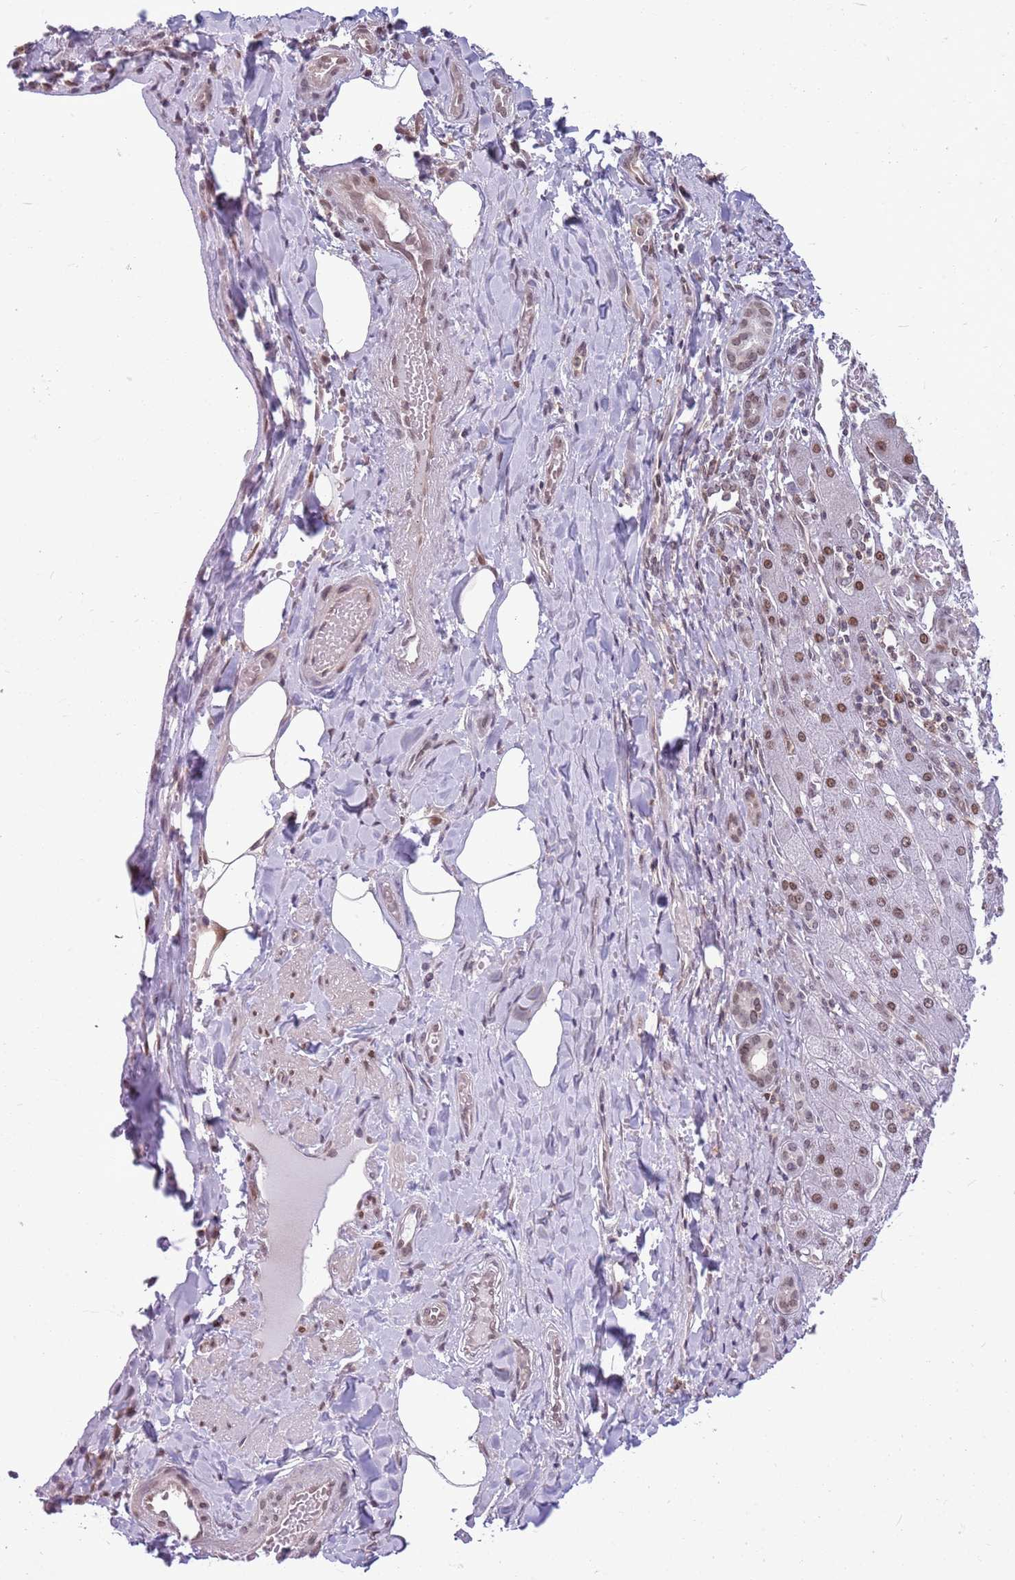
{"staining": {"intensity": "moderate", "quantity": "25%-75%", "location": "nuclear"}, "tissue": "liver cancer", "cell_type": "Tumor cells", "image_type": "cancer", "snomed": [{"axis": "morphology", "description": "Cholangiocarcinoma"}, {"axis": "topography", "description": "Liver"}], "caption": "Approximately 25%-75% of tumor cells in human liver cancer show moderate nuclear protein staining as visualized by brown immunohistochemical staining.", "gene": "DHX32", "patient": {"sex": "male", "age": 59}}